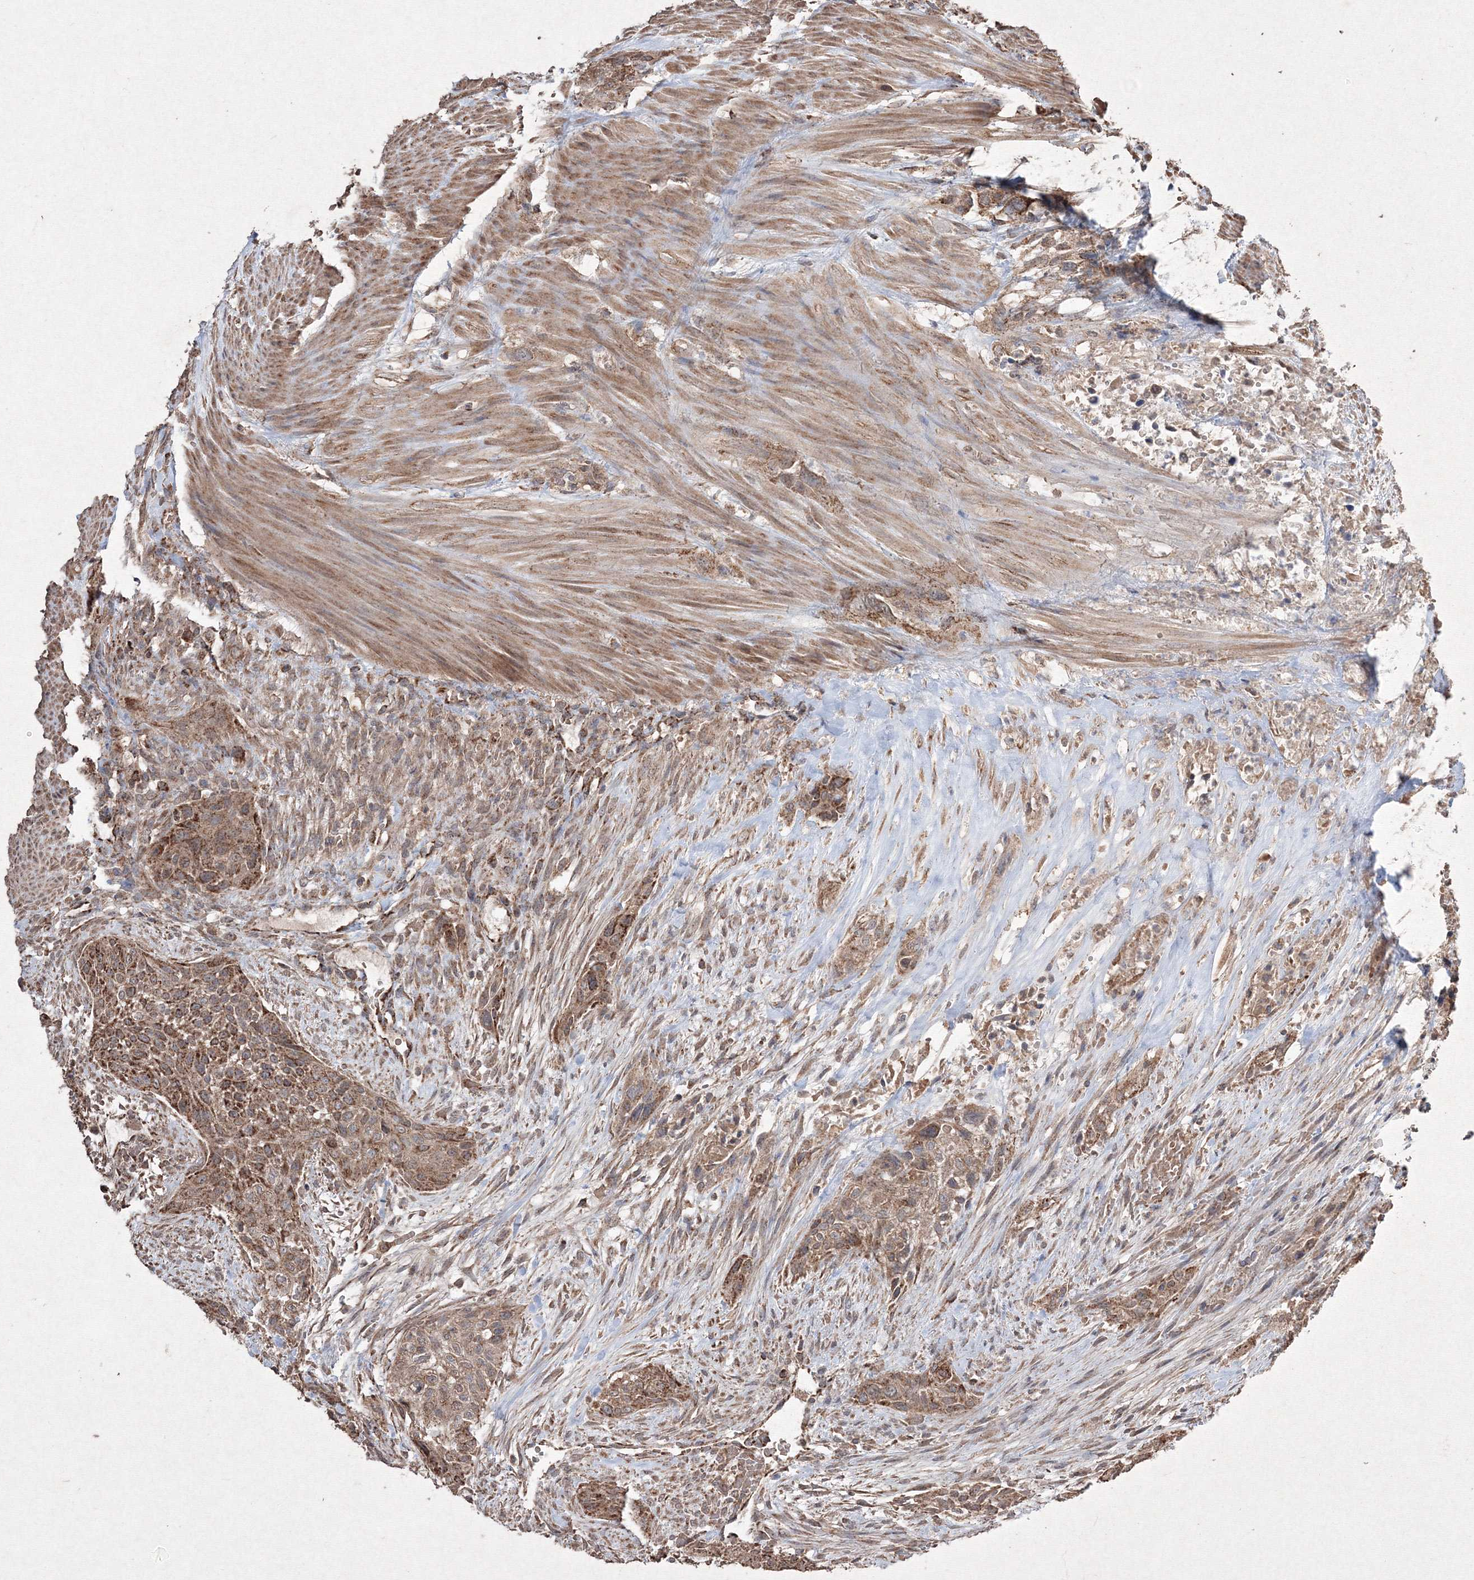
{"staining": {"intensity": "moderate", "quantity": ">75%", "location": "cytoplasmic/membranous"}, "tissue": "urothelial cancer", "cell_type": "Tumor cells", "image_type": "cancer", "snomed": [{"axis": "morphology", "description": "Urothelial carcinoma, High grade"}, {"axis": "topography", "description": "Urinary bladder"}], "caption": "DAB (3,3'-diaminobenzidine) immunohistochemical staining of urothelial cancer demonstrates moderate cytoplasmic/membranous protein expression in approximately >75% of tumor cells.", "gene": "GRSF1", "patient": {"sex": "male", "age": 35}}